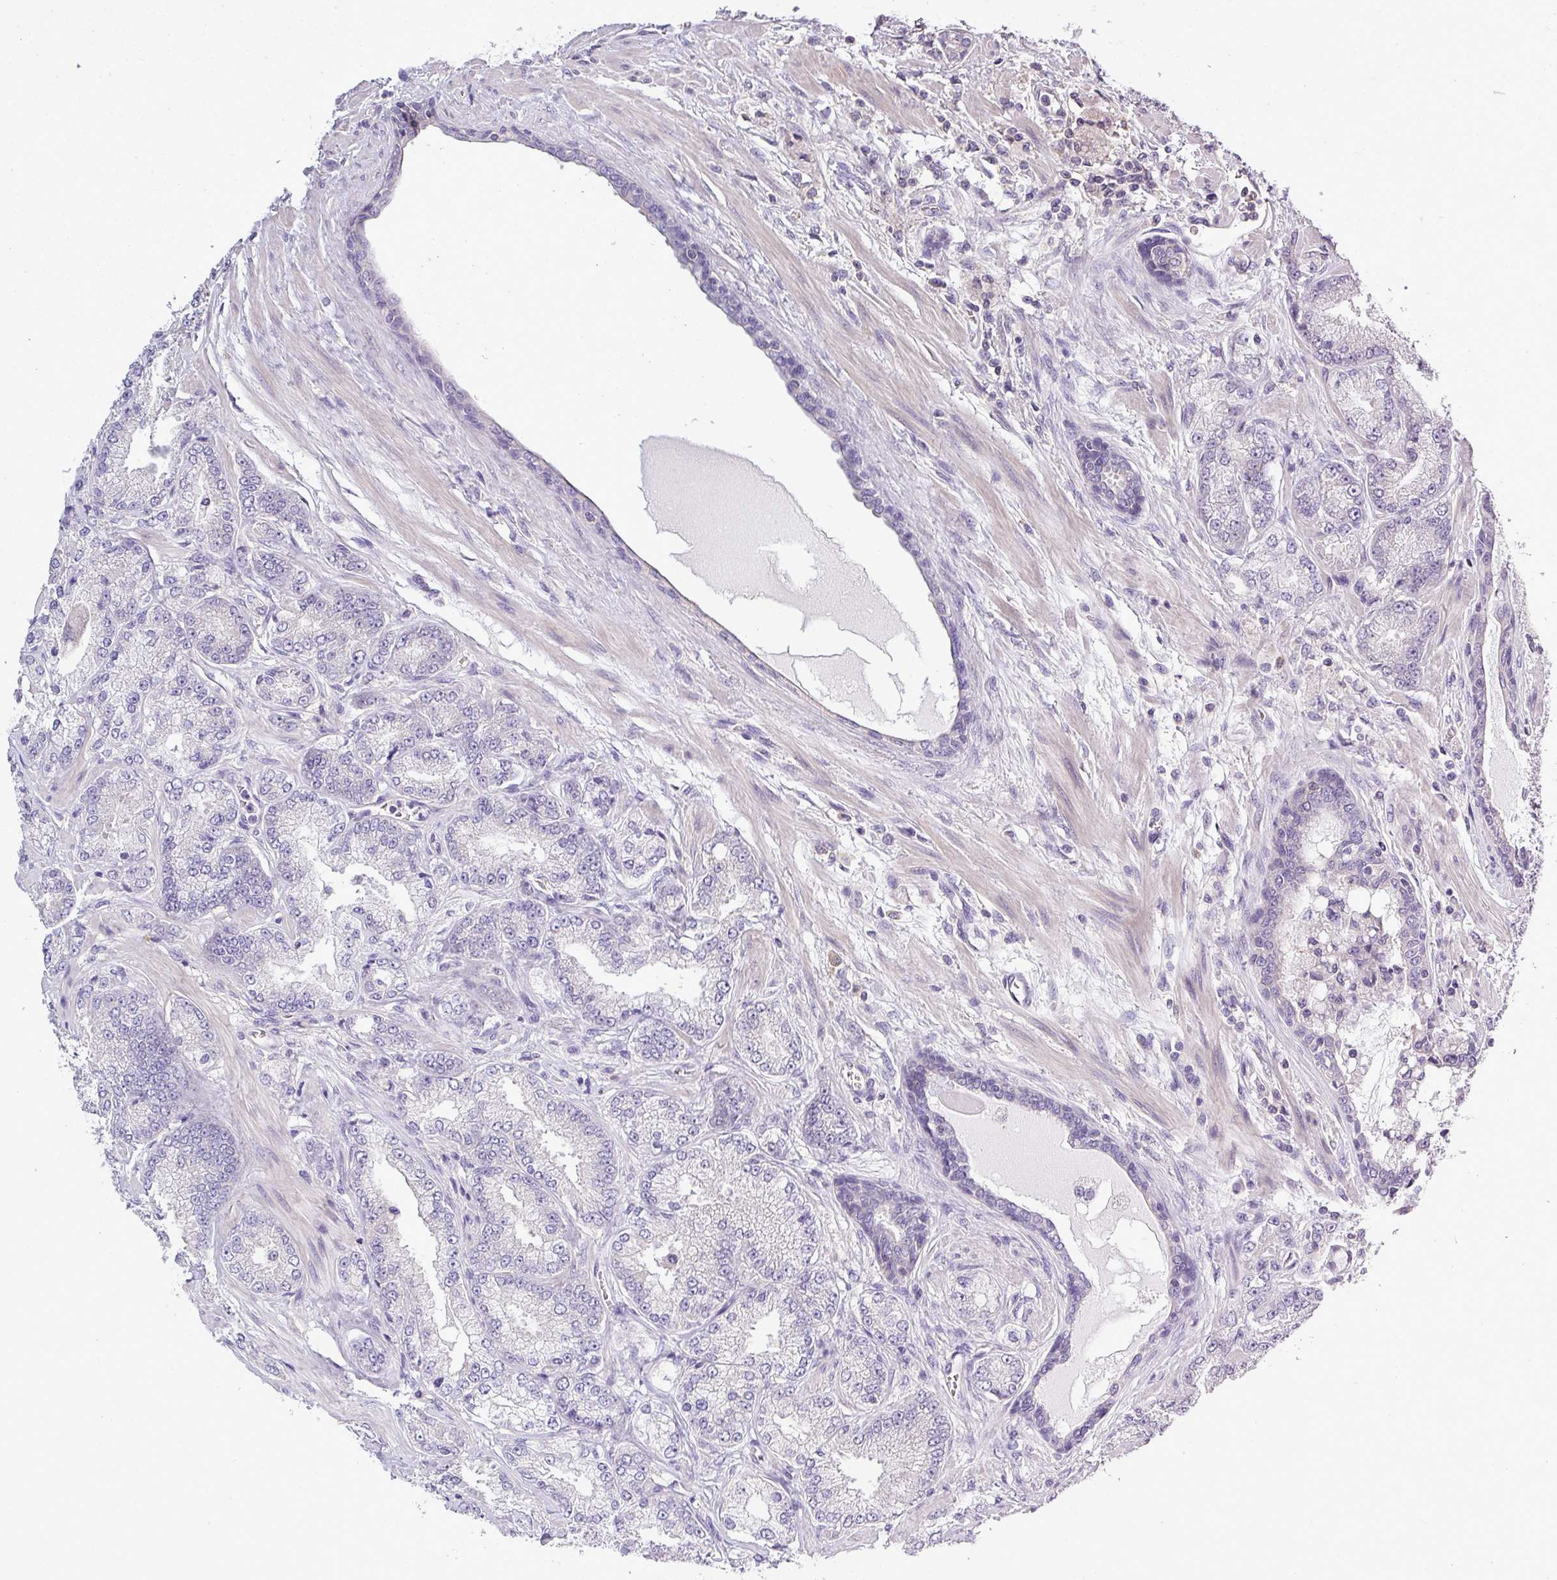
{"staining": {"intensity": "negative", "quantity": "none", "location": "none"}, "tissue": "prostate cancer", "cell_type": "Tumor cells", "image_type": "cancer", "snomed": [{"axis": "morphology", "description": "Adenocarcinoma, High grade"}, {"axis": "topography", "description": "Prostate"}], "caption": "Immunohistochemical staining of prostate high-grade adenocarcinoma shows no significant staining in tumor cells. Nuclei are stained in blue.", "gene": "STAT5A", "patient": {"sex": "male", "age": 68}}